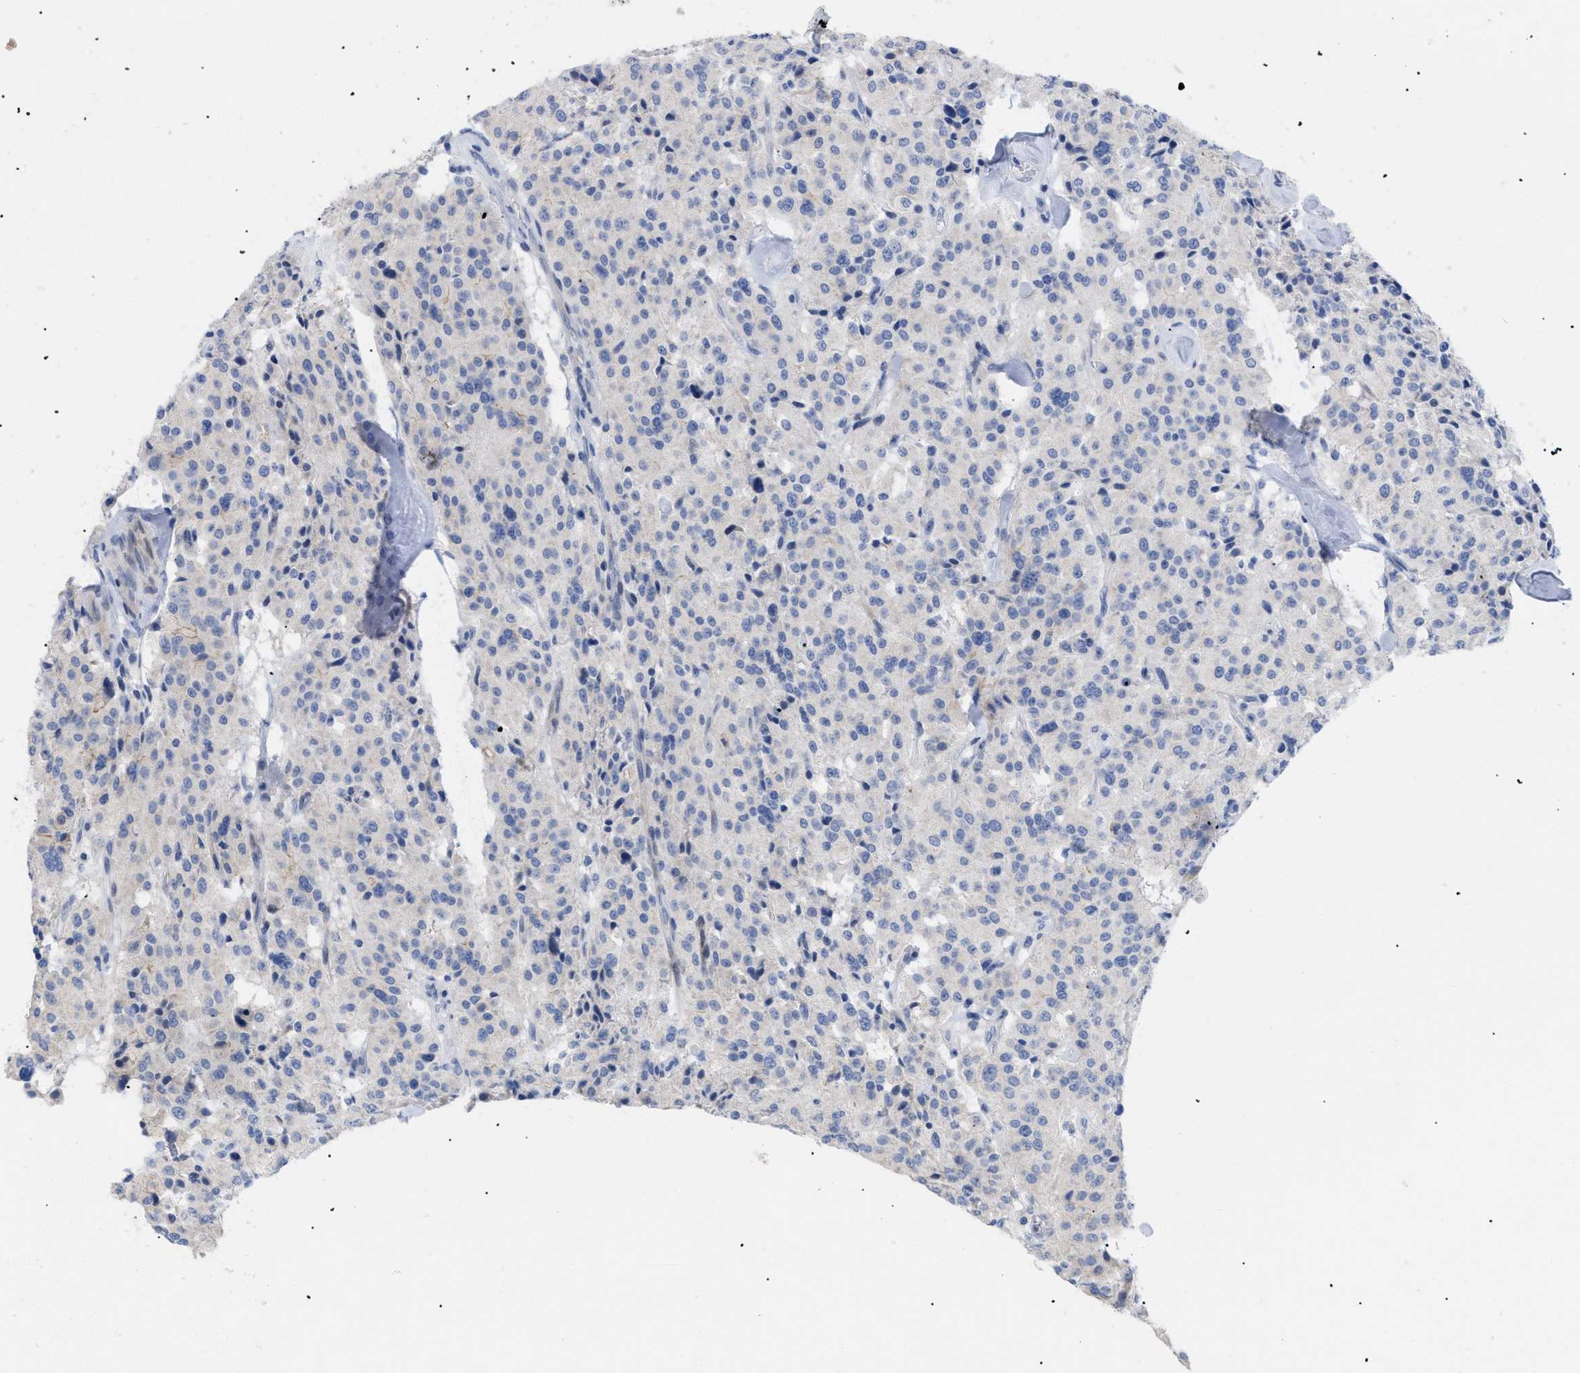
{"staining": {"intensity": "negative", "quantity": "none", "location": "none"}, "tissue": "carcinoid", "cell_type": "Tumor cells", "image_type": "cancer", "snomed": [{"axis": "morphology", "description": "Carcinoid, malignant, NOS"}, {"axis": "topography", "description": "Lung"}], "caption": "IHC photomicrograph of carcinoid (malignant) stained for a protein (brown), which shows no expression in tumor cells.", "gene": "CAV3", "patient": {"sex": "male", "age": 30}}